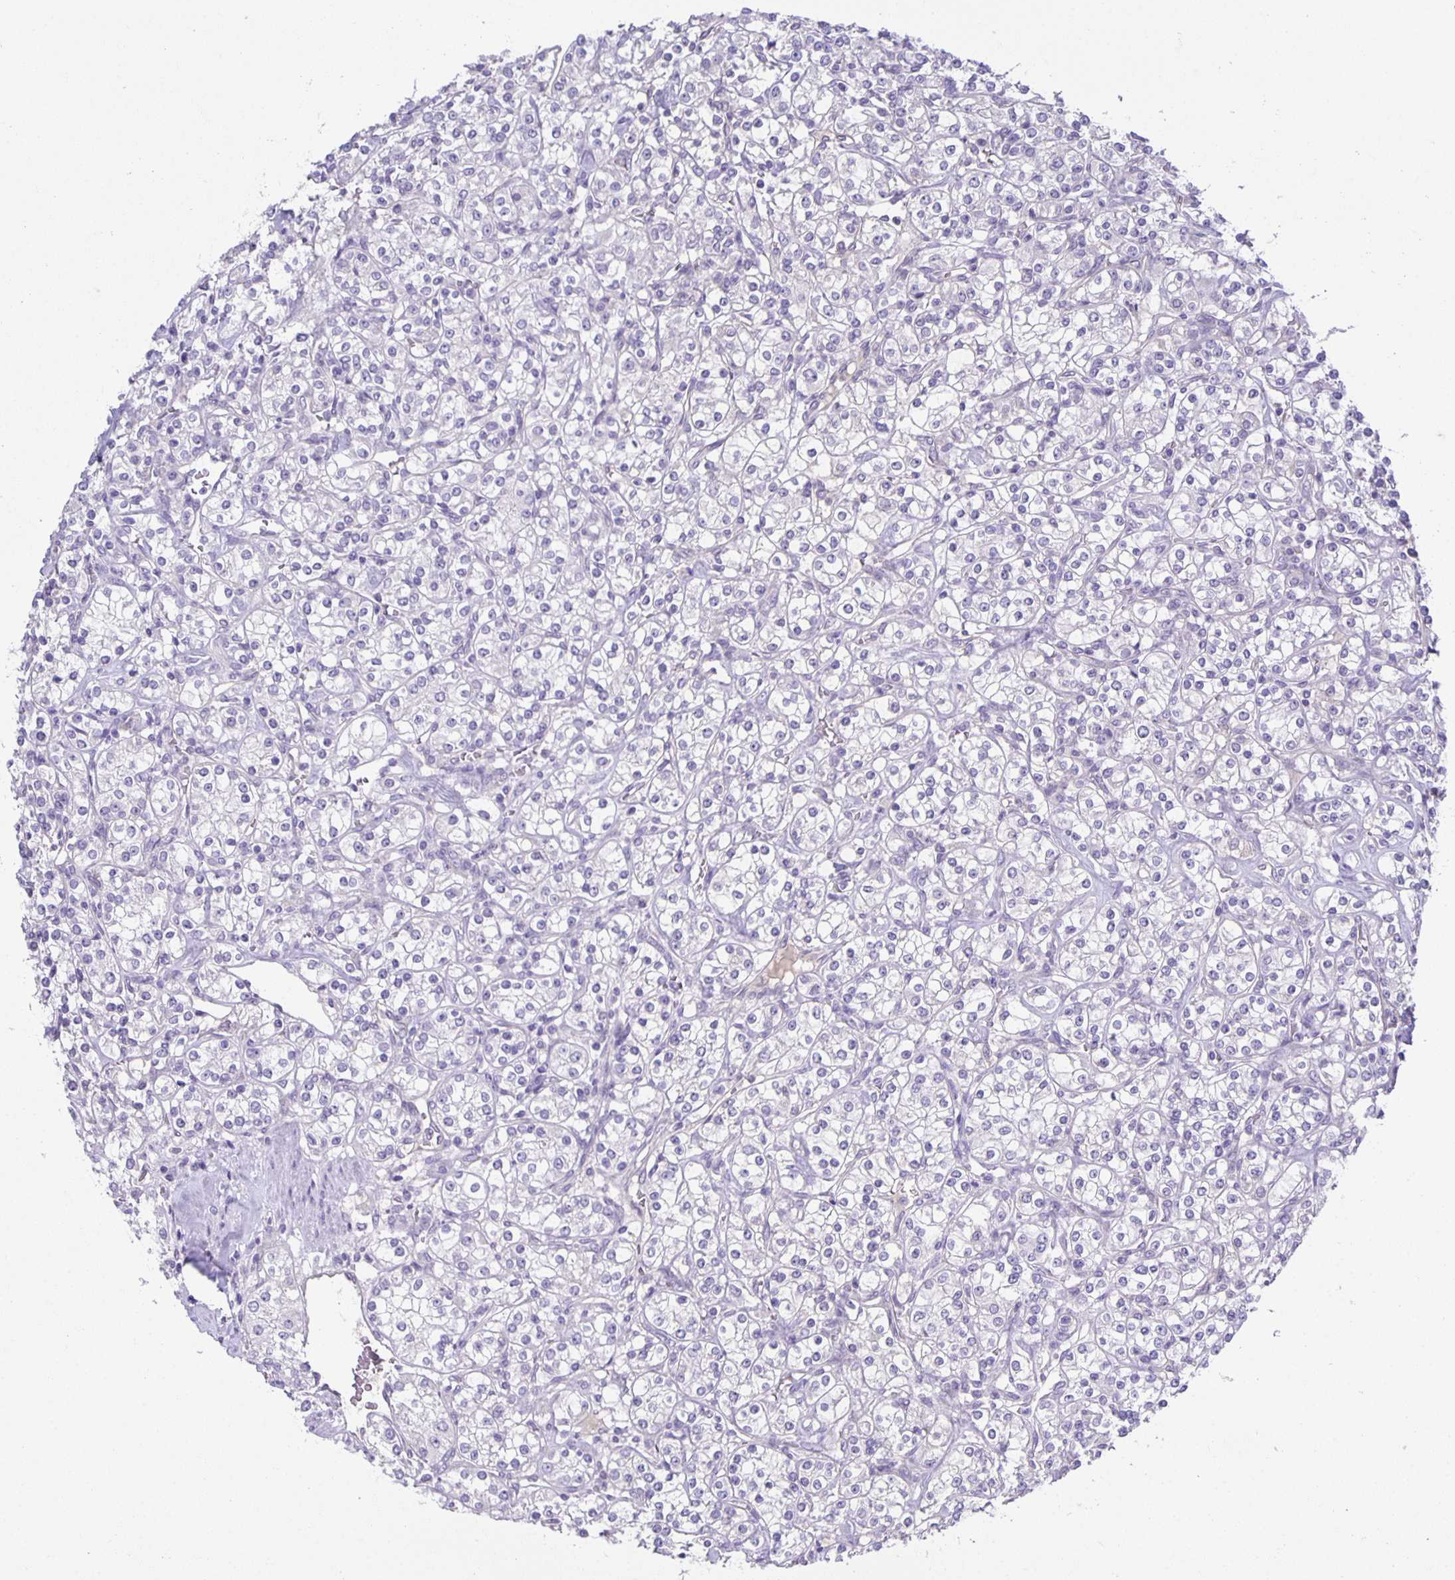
{"staining": {"intensity": "negative", "quantity": "none", "location": "none"}, "tissue": "renal cancer", "cell_type": "Tumor cells", "image_type": "cancer", "snomed": [{"axis": "morphology", "description": "Adenocarcinoma, NOS"}, {"axis": "topography", "description": "Kidney"}], "caption": "This micrograph is of renal cancer stained with IHC to label a protein in brown with the nuclei are counter-stained blue. There is no staining in tumor cells.", "gene": "PTPN3", "patient": {"sex": "male", "age": 77}}